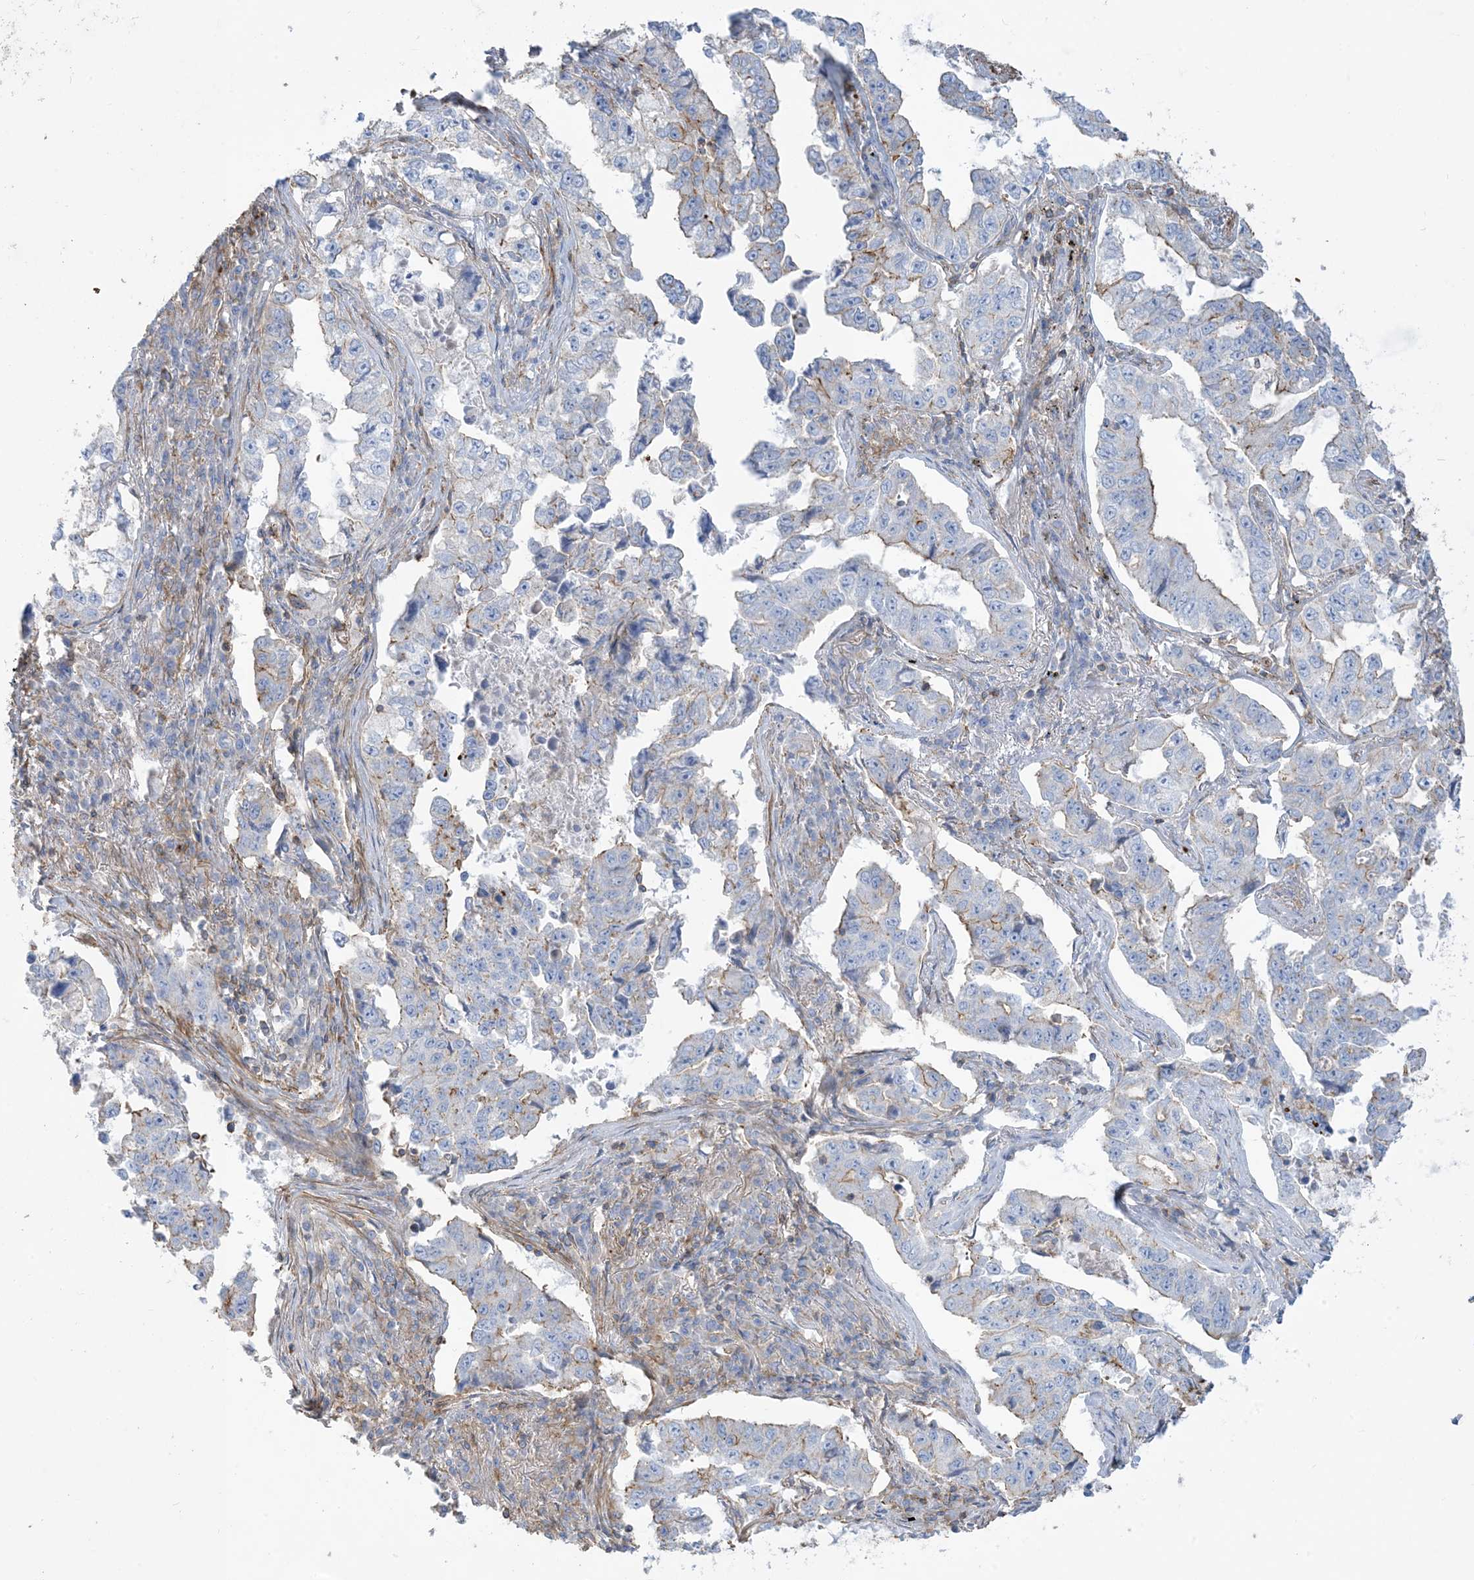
{"staining": {"intensity": "weak", "quantity": "<25%", "location": "cytoplasmic/membranous"}, "tissue": "lung cancer", "cell_type": "Tumor cells", "image_type": "cancer", "snomed": [{"axis": "morphology", "description": "Adenocarcinoma, NOS"}, {"axis": "topography", "description": "Lung"}], "caption": "This is a photomicrograph of IHC staining of lung adenocarcinoma, which shows no staining in tumor cells.", "gene": "GTF3C2", "patient": {"sex": "female", "age": 51}}